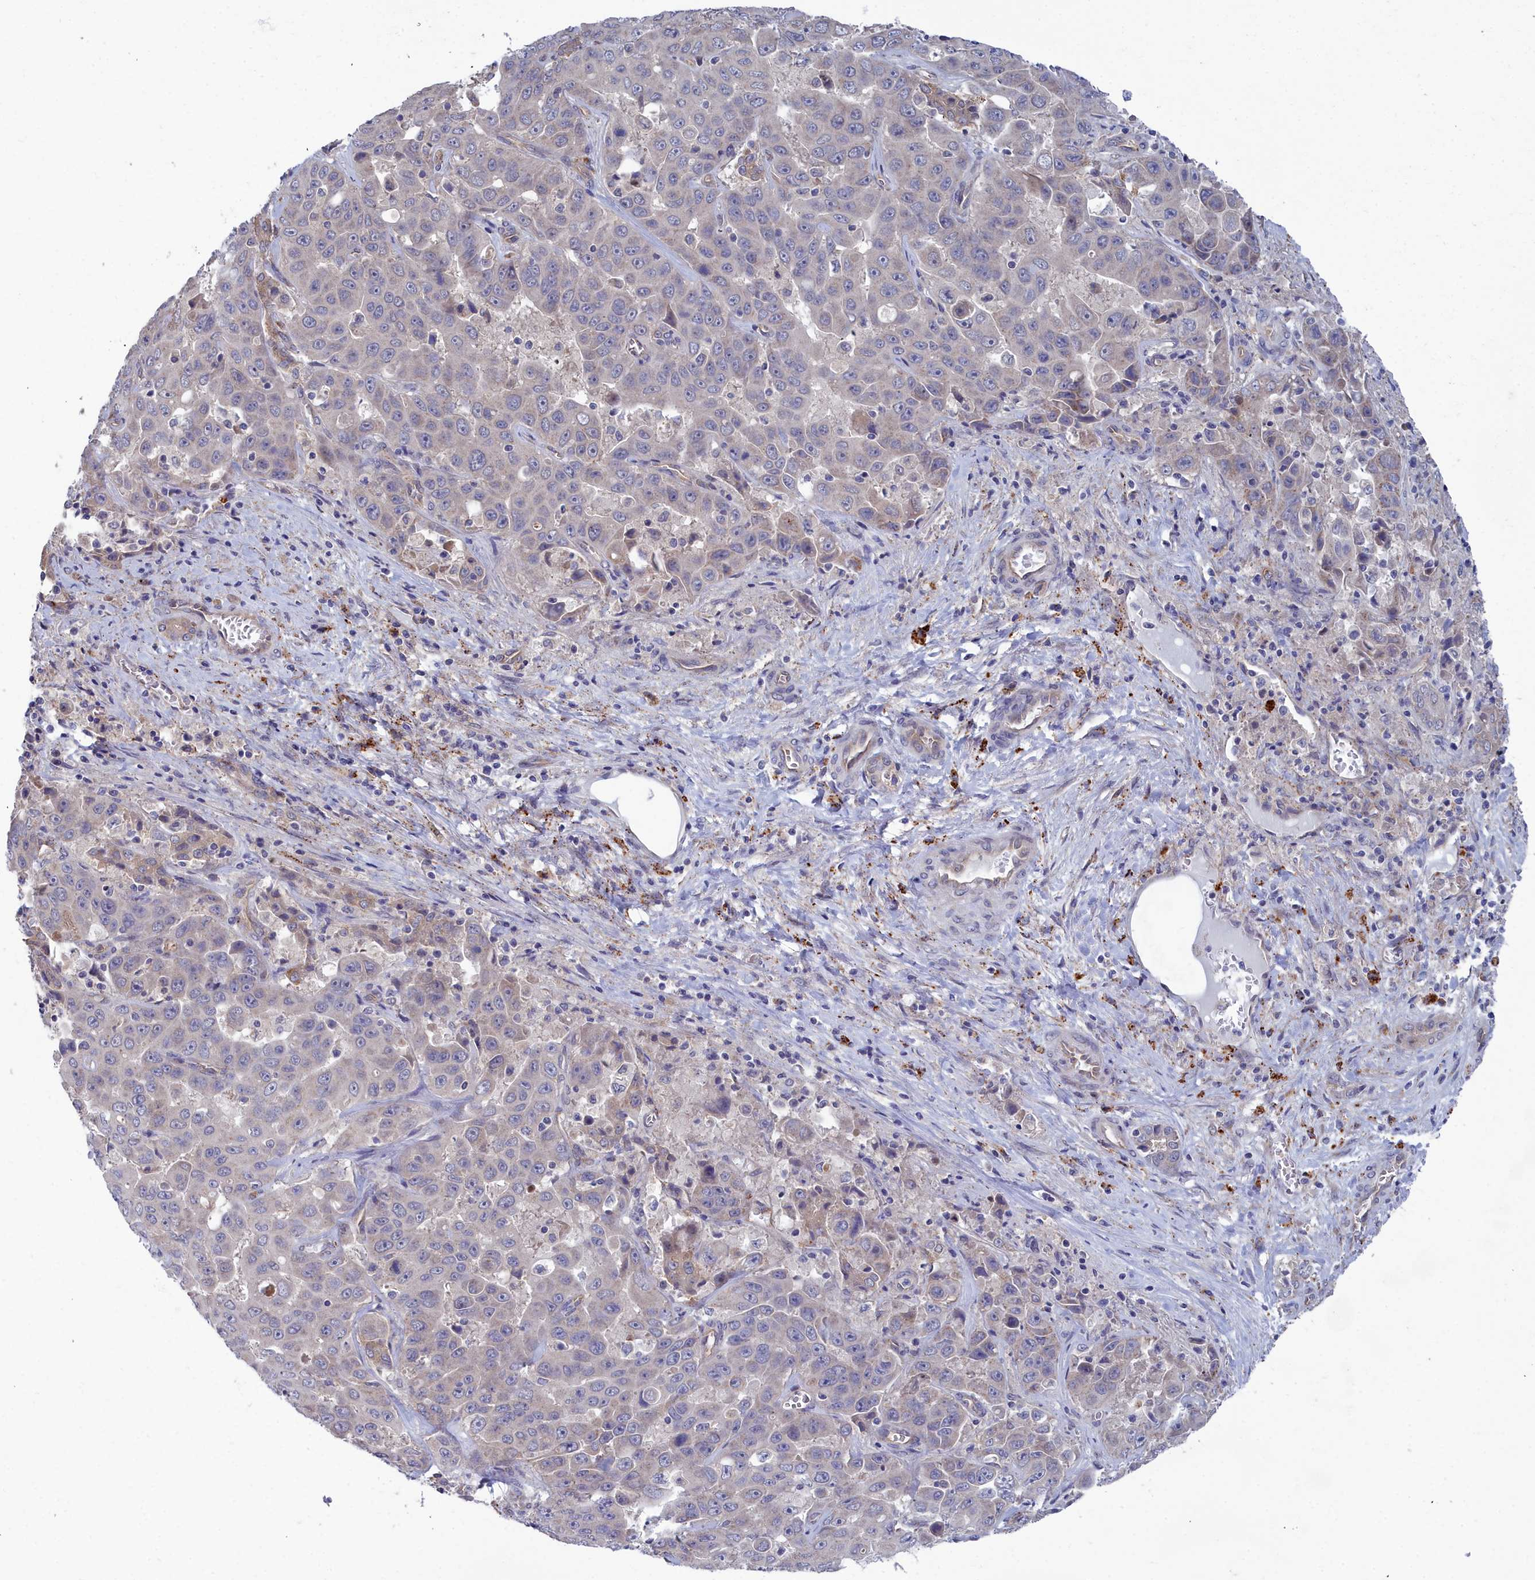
{"staining": {"intensity": "negative", "quantity": "none", "location": "none"}, "tissue": "liver cancer", "cell_type": "Tumor cells", "image_type": "cancer", "snomed": [{"axis": "morphology", "description": "Cholangiocarcinoma"}, {"axis": "topography", "description": "Liver"}], "caption": "Liver cancer (cholangiocarcinoma) was stained to show a protein in brown. There is no significant expression in tumor cells. (DAB immunohistochemistry (IHC) with hematoxylin counter stain).", "gene": "RDX", "patient": {"sex": "female", "age": 52}}